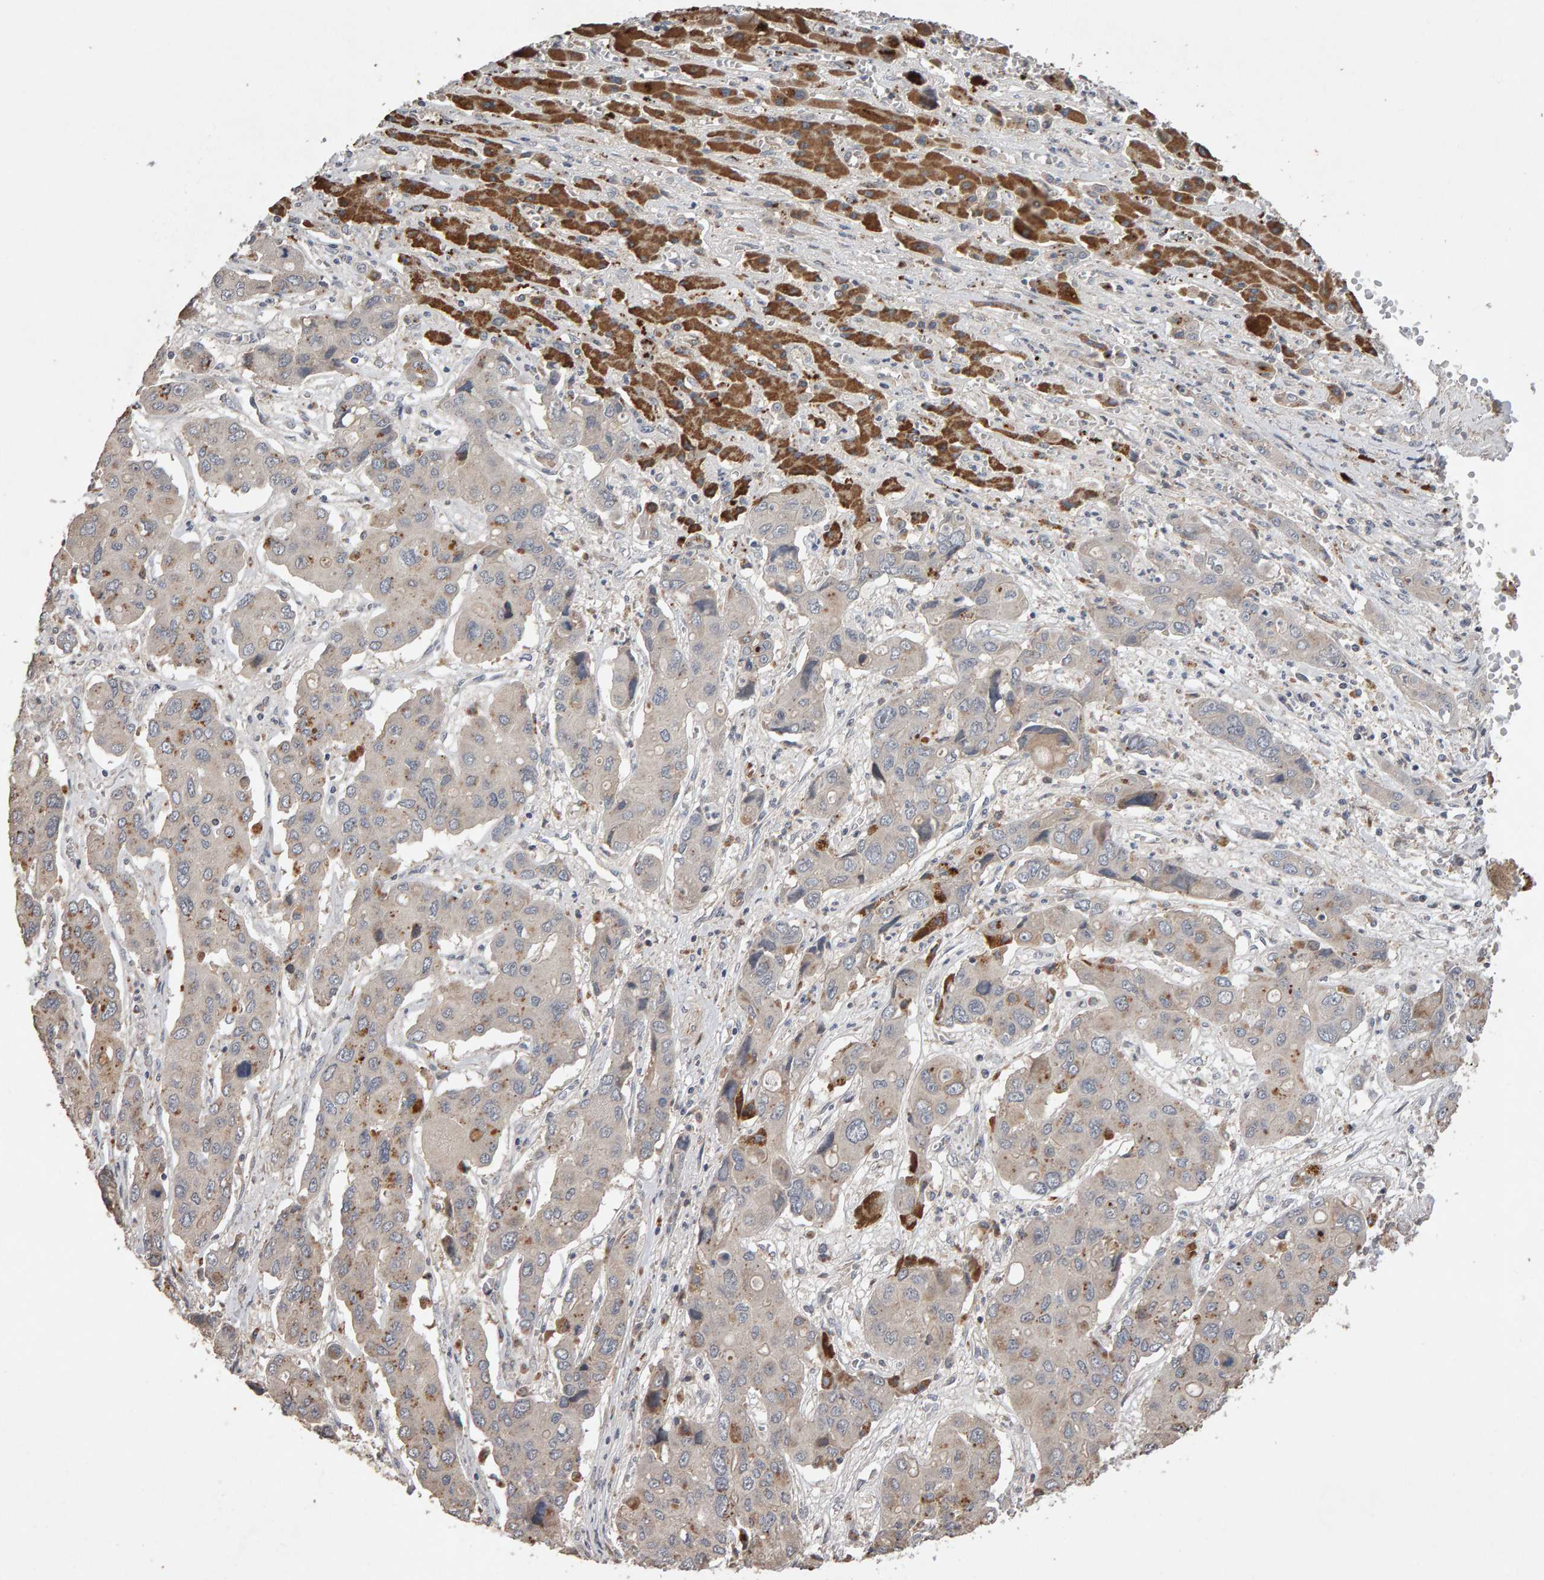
{"staining": {"intensity": "moderate", "quantity": "<25%", "location": "cytoplasmic/membranous"}, "tissue": "liver cancer", "cell_type": "Tumor cells", "image_type": "cancer", "snomed": [{"axis": "morphology", "description": "Cholangiocarcinoma"}, {"axis": "topography", "description": "Liver"}], "caption": "Immunohistochemistry (IHC) staining of liver cancer (cholangiocarcinoma), which displays low levels of moderate cytoplasmic/membranous positivity in about <25% of tumor cells indicating moderate cytoplasmic/membranous protein staining. The staining was performed using DAB (3,3'-diaminobenzidine) (brown) for protein detection and nuclei were counterstained in hematoxylin (blue).", "gene": "COASY", "patient": {"sex": "male", "age": 67}}